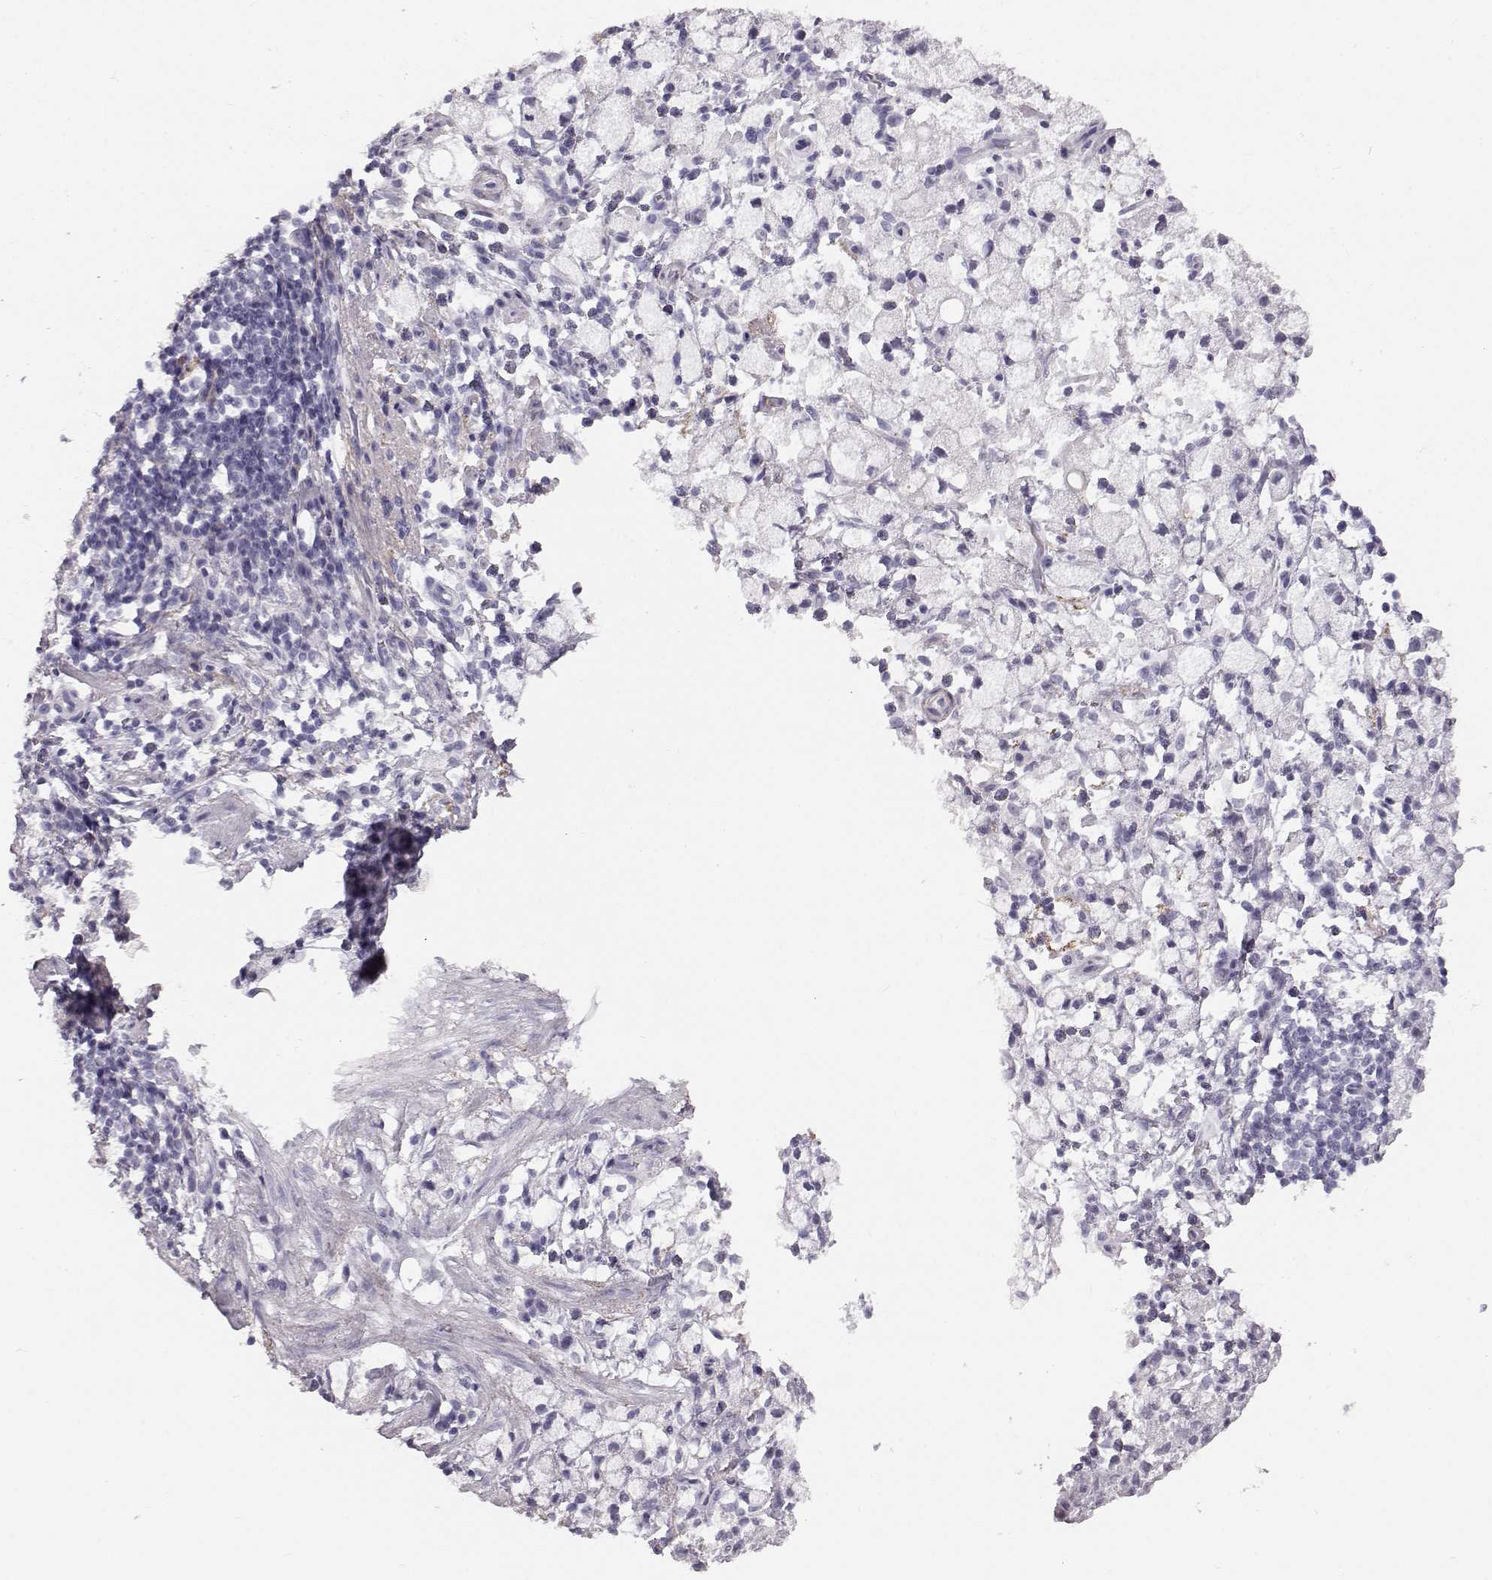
{"staining": {"intensity": "negative", "quantity": "none", "location": "none"}, "tissue": "stomach cancer", "cell_type": "Tumor cells", "image_type": "cancer", "snomed": [{"axis": "morphology", "description": "Adenocarcinoma, NOS"}, {"axis": "topography", "description": "Stomach"}], "caption": "Immunohistochemistry (IHC) histopathology image of human stomach adenocarcinoma stained for a protein (brown), which exhibits no positivity in tumor cells.", "gene": "KRTAP16-1", "patient": {"sex": "male", "age": 58}}